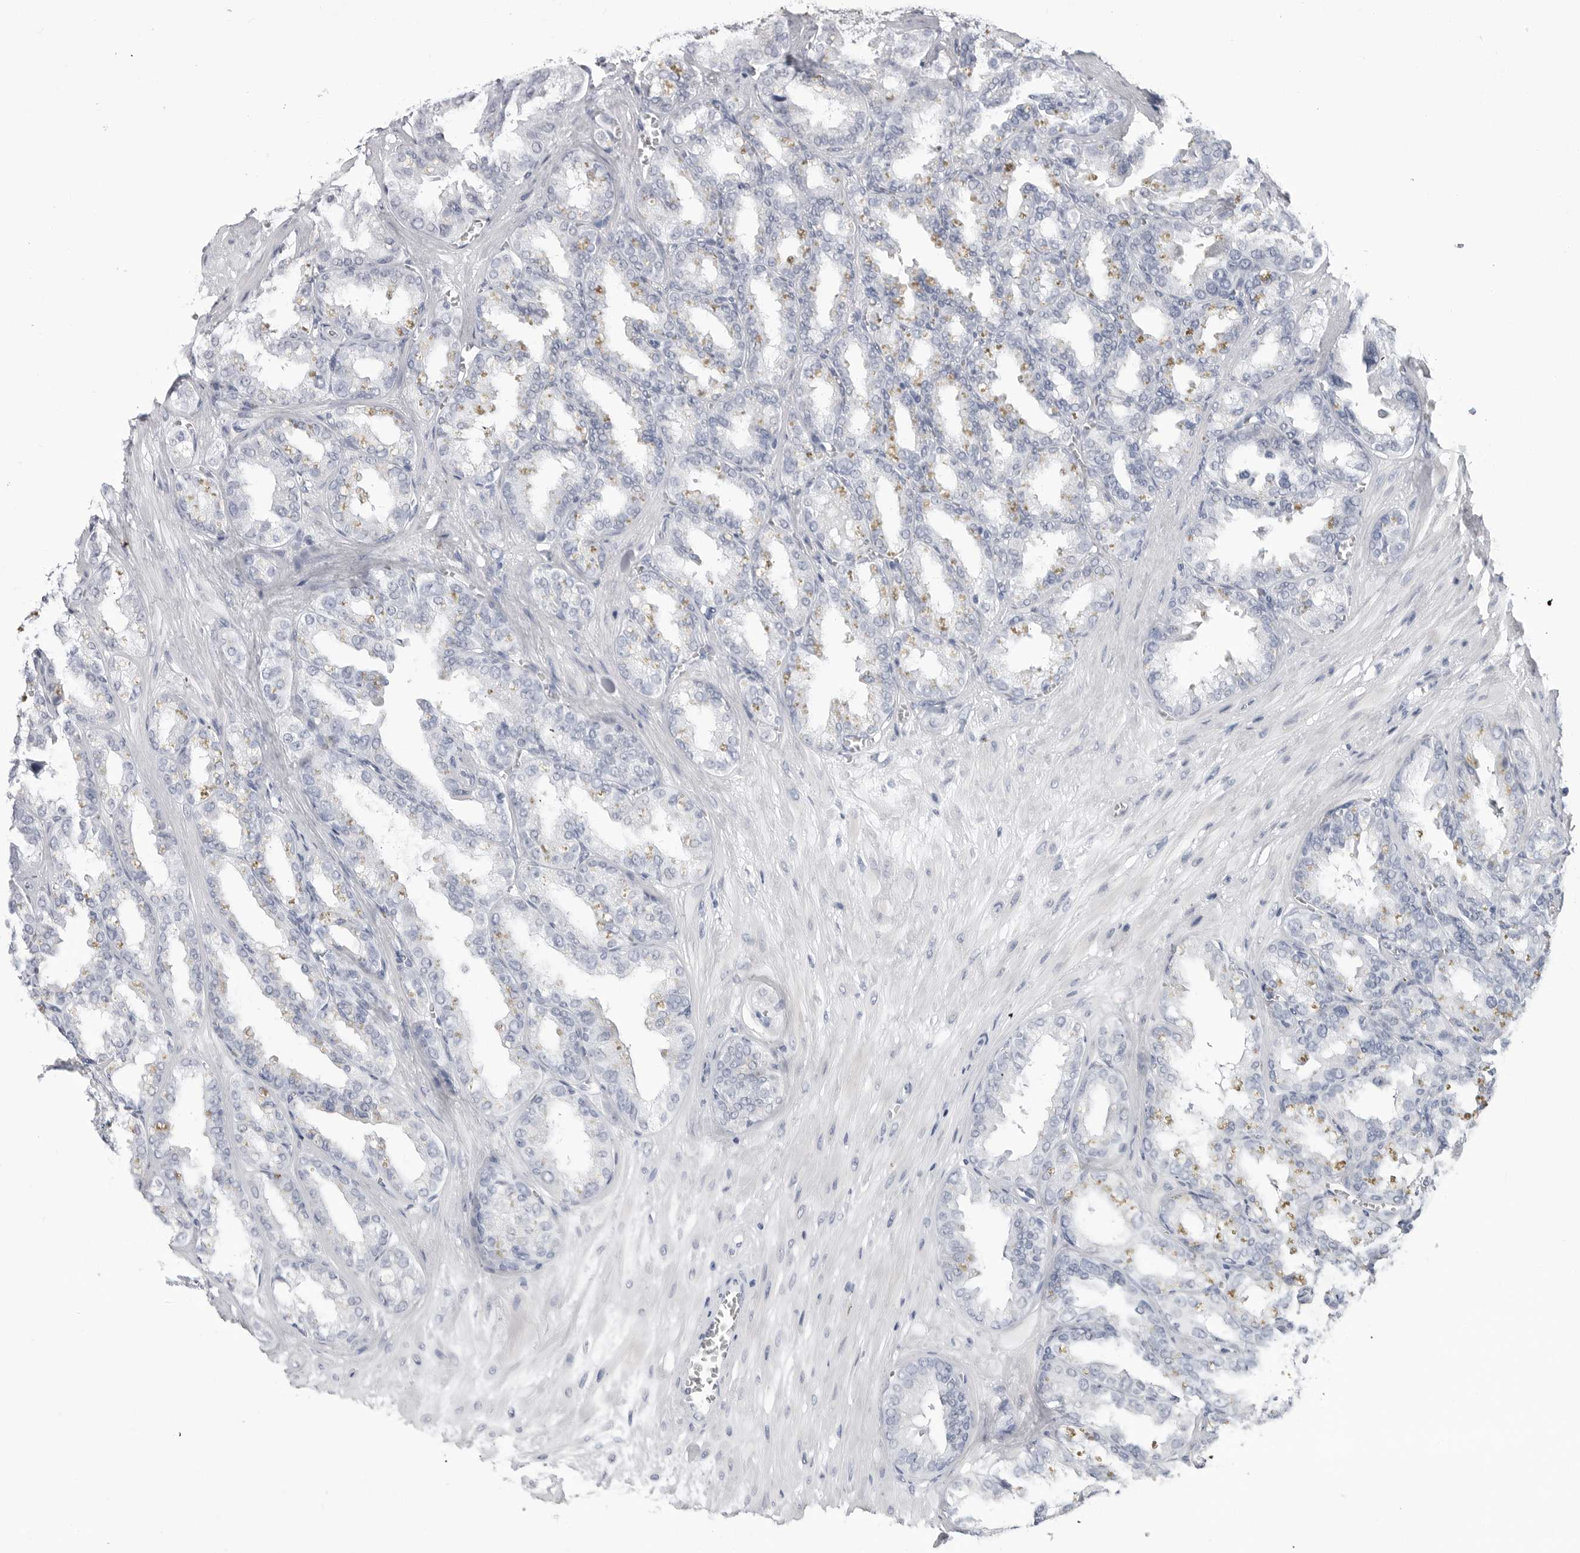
{"staining": {"intensity": "negative", "quantity": "none", "location": "none"}, "tissue": "seminal vesicle", "cell_type": "Glandular cells", "image_type": "normal", "snomed": [{"axis": "morphology", "description": "Normal tissue, NOS"}, {"axis": "topography", "description": "Prostate"}, {"axis": "topography", "description": "Seminal veicle"}], "caption": "Image shows no protein staining in glandular cells of benign seminal vesicle.", "gene": "PGA3", "patient": {"sex": "male", "age": 51}}